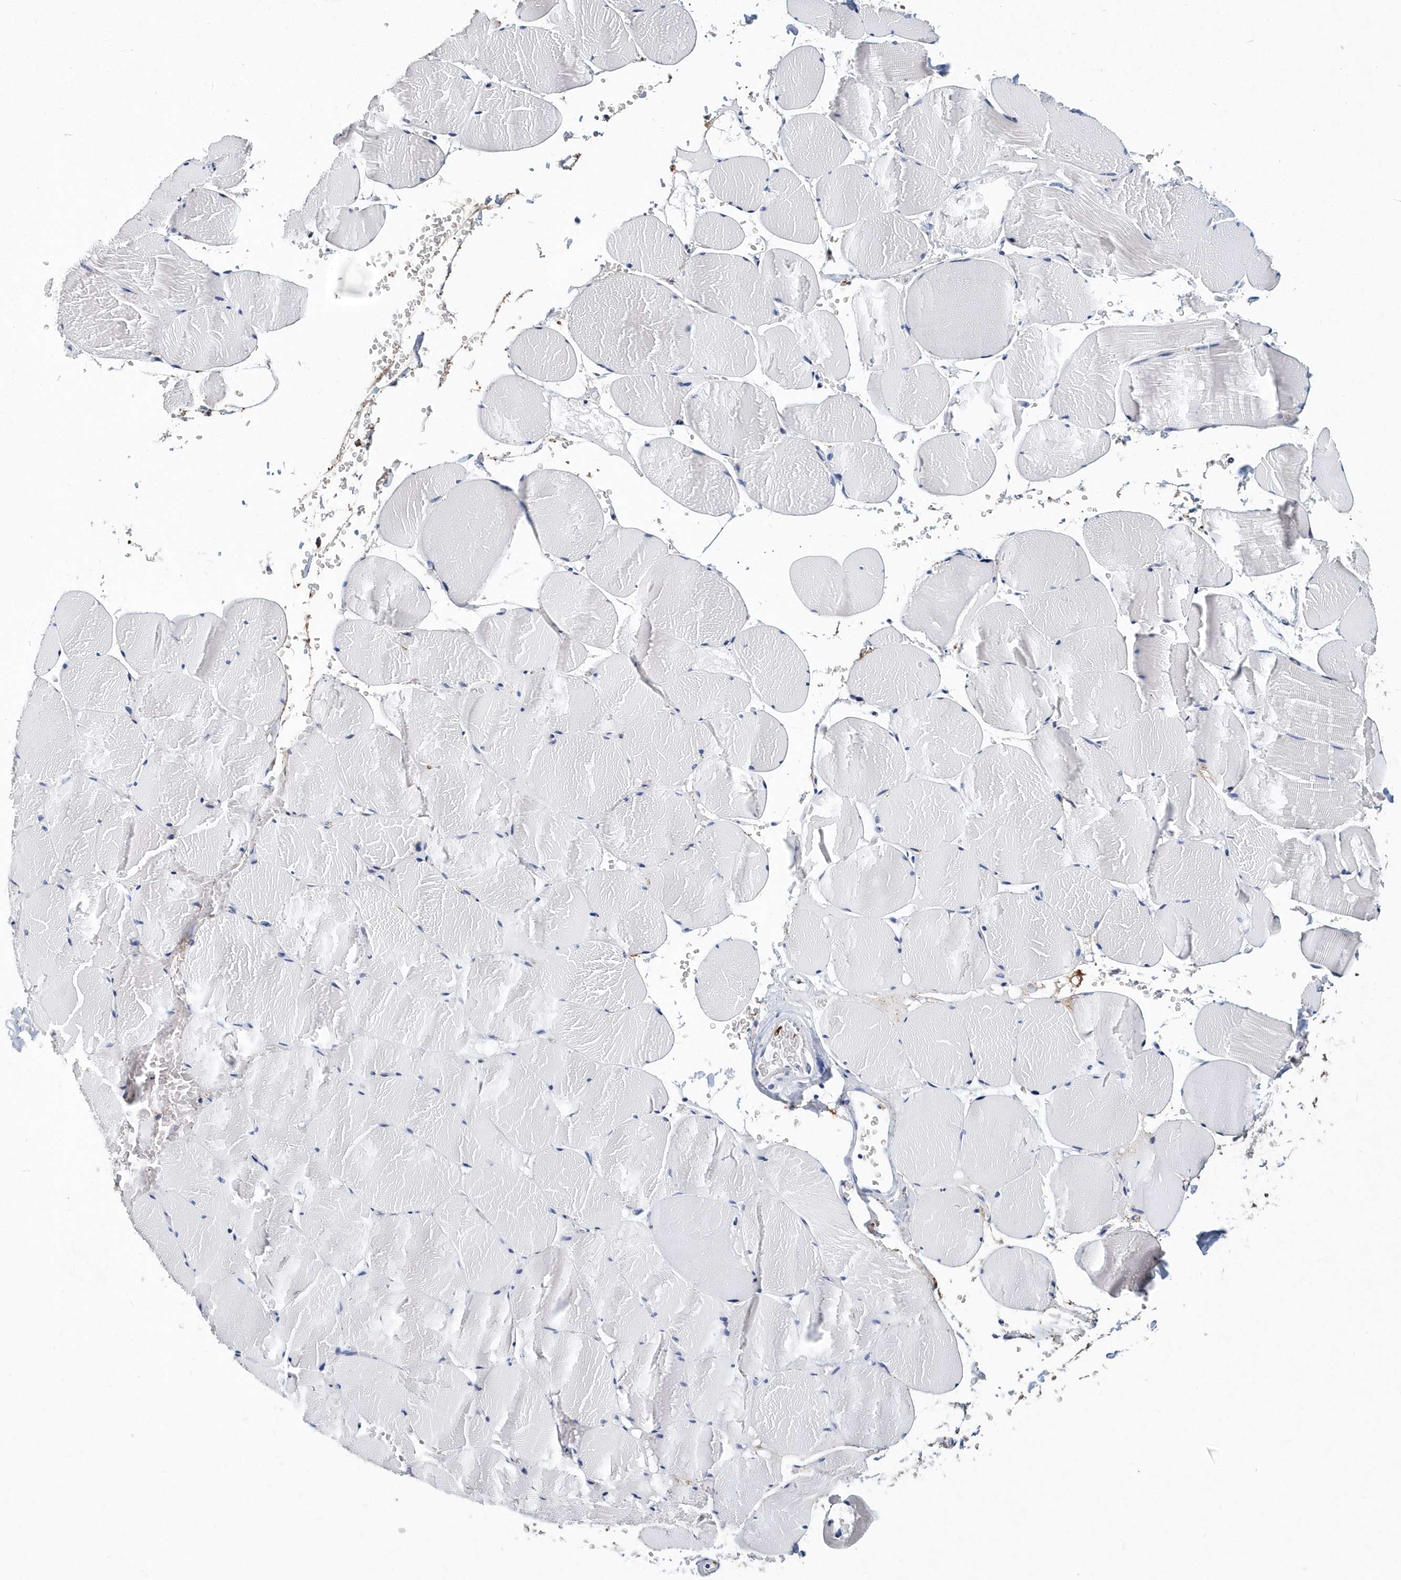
{"staining": {"intensity": "negative", "quantity": "none", "location": "none"}, "tissue": "skeletal muscle", "cell_type": "Myocytes", "image_type": "normal", "snomed": [{"axis": "morphology", "description": "Normal tissue, NOS"}, {"axis": "topography", "description": "Skeletal muscle"}, {"axis": "topography", "description": "Head-Neck"}], "caption": "This is a image of IHC staining of unremarkable skeletal muscle, which shows no staining in myocytes.", "gene": "ITGA2B", "patient": {"sex": "male", "age": 66}}